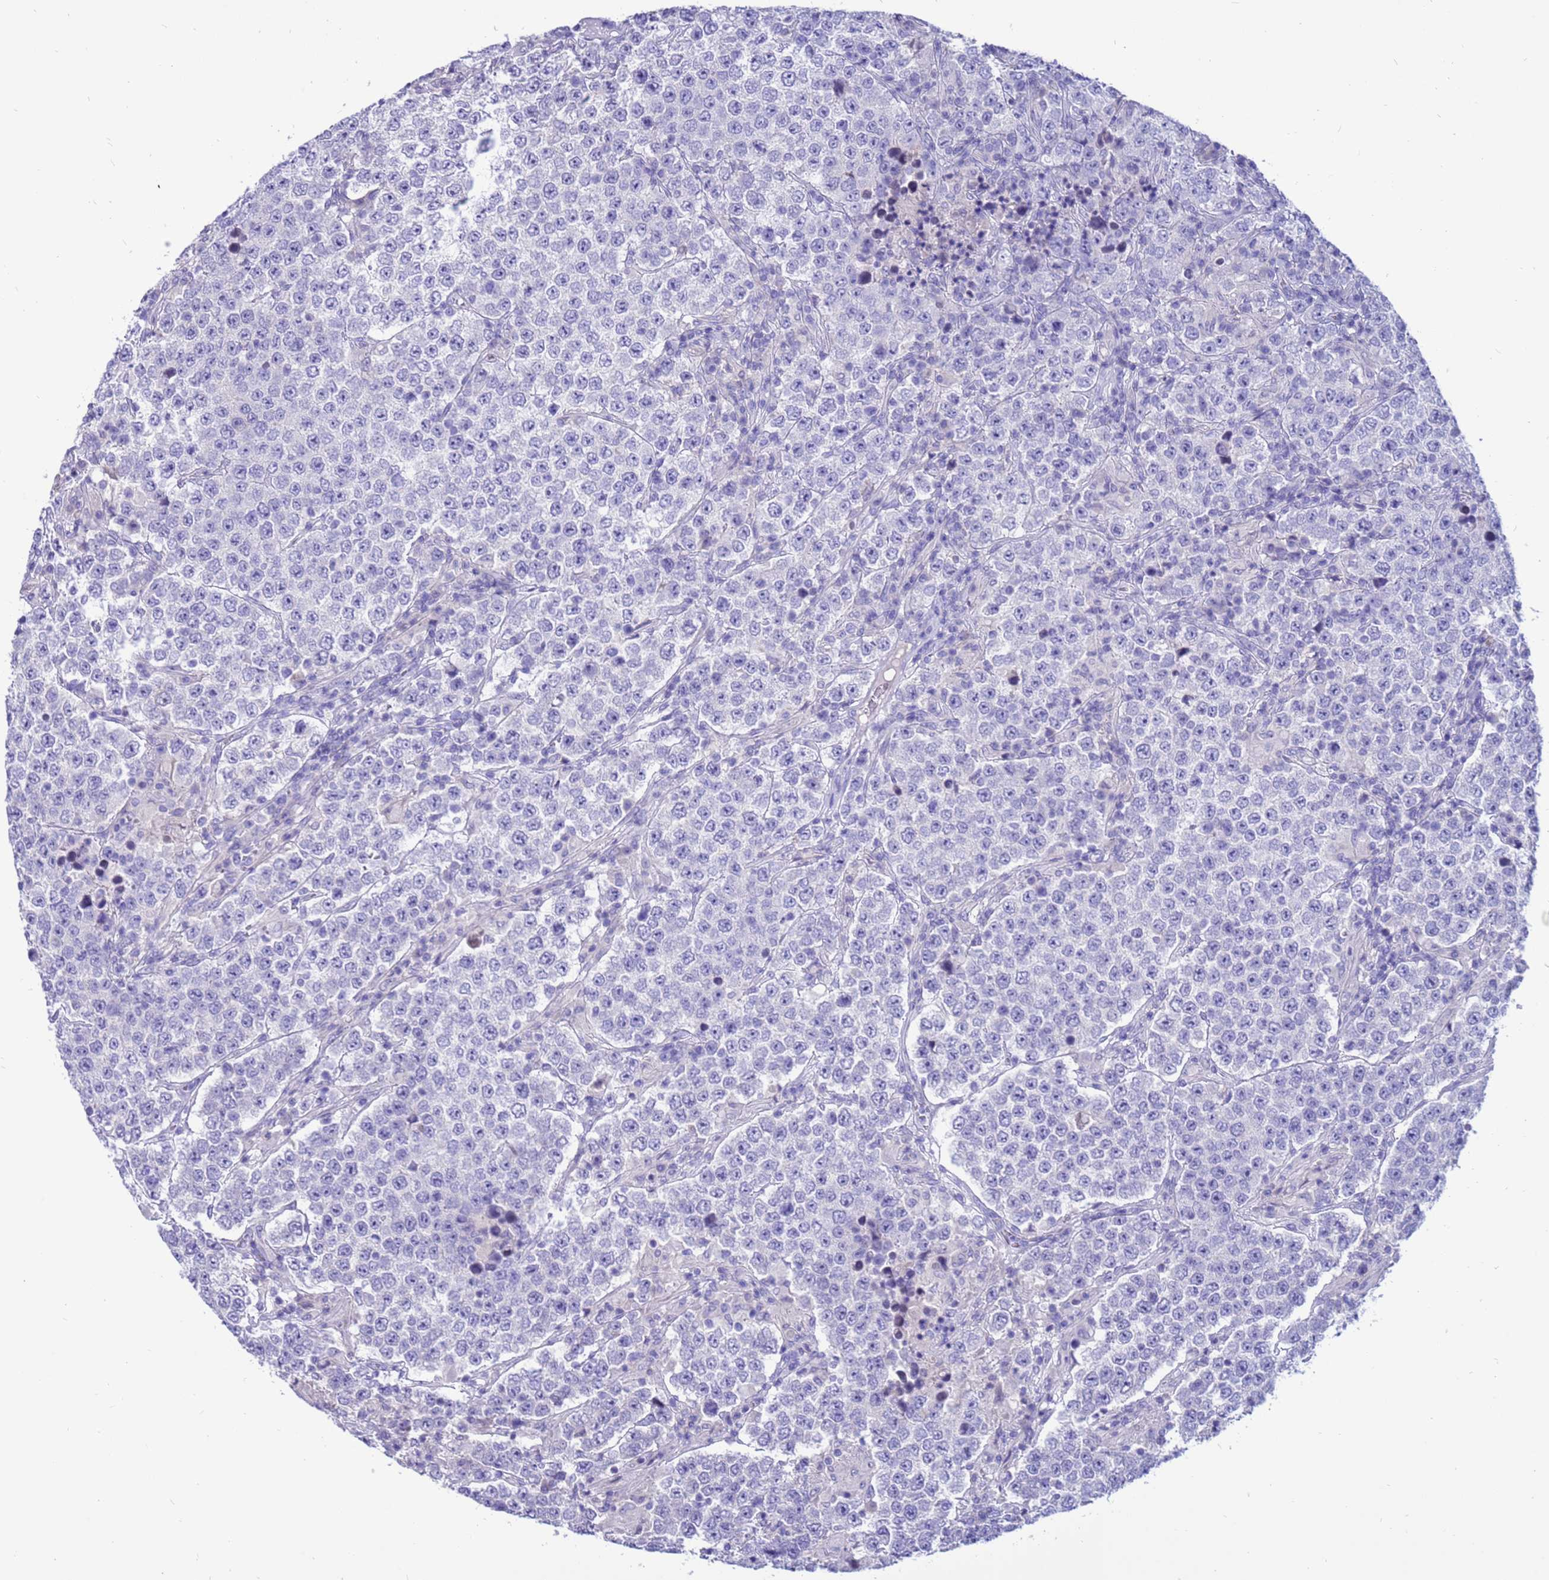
{"staining": {"intensity": "negative", "quantity": "none", "location": "none"}, "tissue": "testis cancer", "cell_type": "Tumor cells", "image_type": "cancer", "snomed": [{"axis": "morphology", "description": "Normal tissue, NOS"}, {"axis": "morphology", "description": "Urothelial carcinoma, High grade"}, {"axis": "morphology", "description": "Seminoma, NOS"}, {"axis": "morphology", "description": "Carcinoma, Embryonal, NOS"}, {"axis": "topography", "description": "Urinary bladder"}, {"axis": "topography", "description": "Testis"}], "caption": "Human testis cancer (urothelial carcinoma (high-grade)) stained for a protein using IHC displays no expression in tumor cells.", "gene": "PDE10A", "patient": {"sex": "male", "age": 41}}